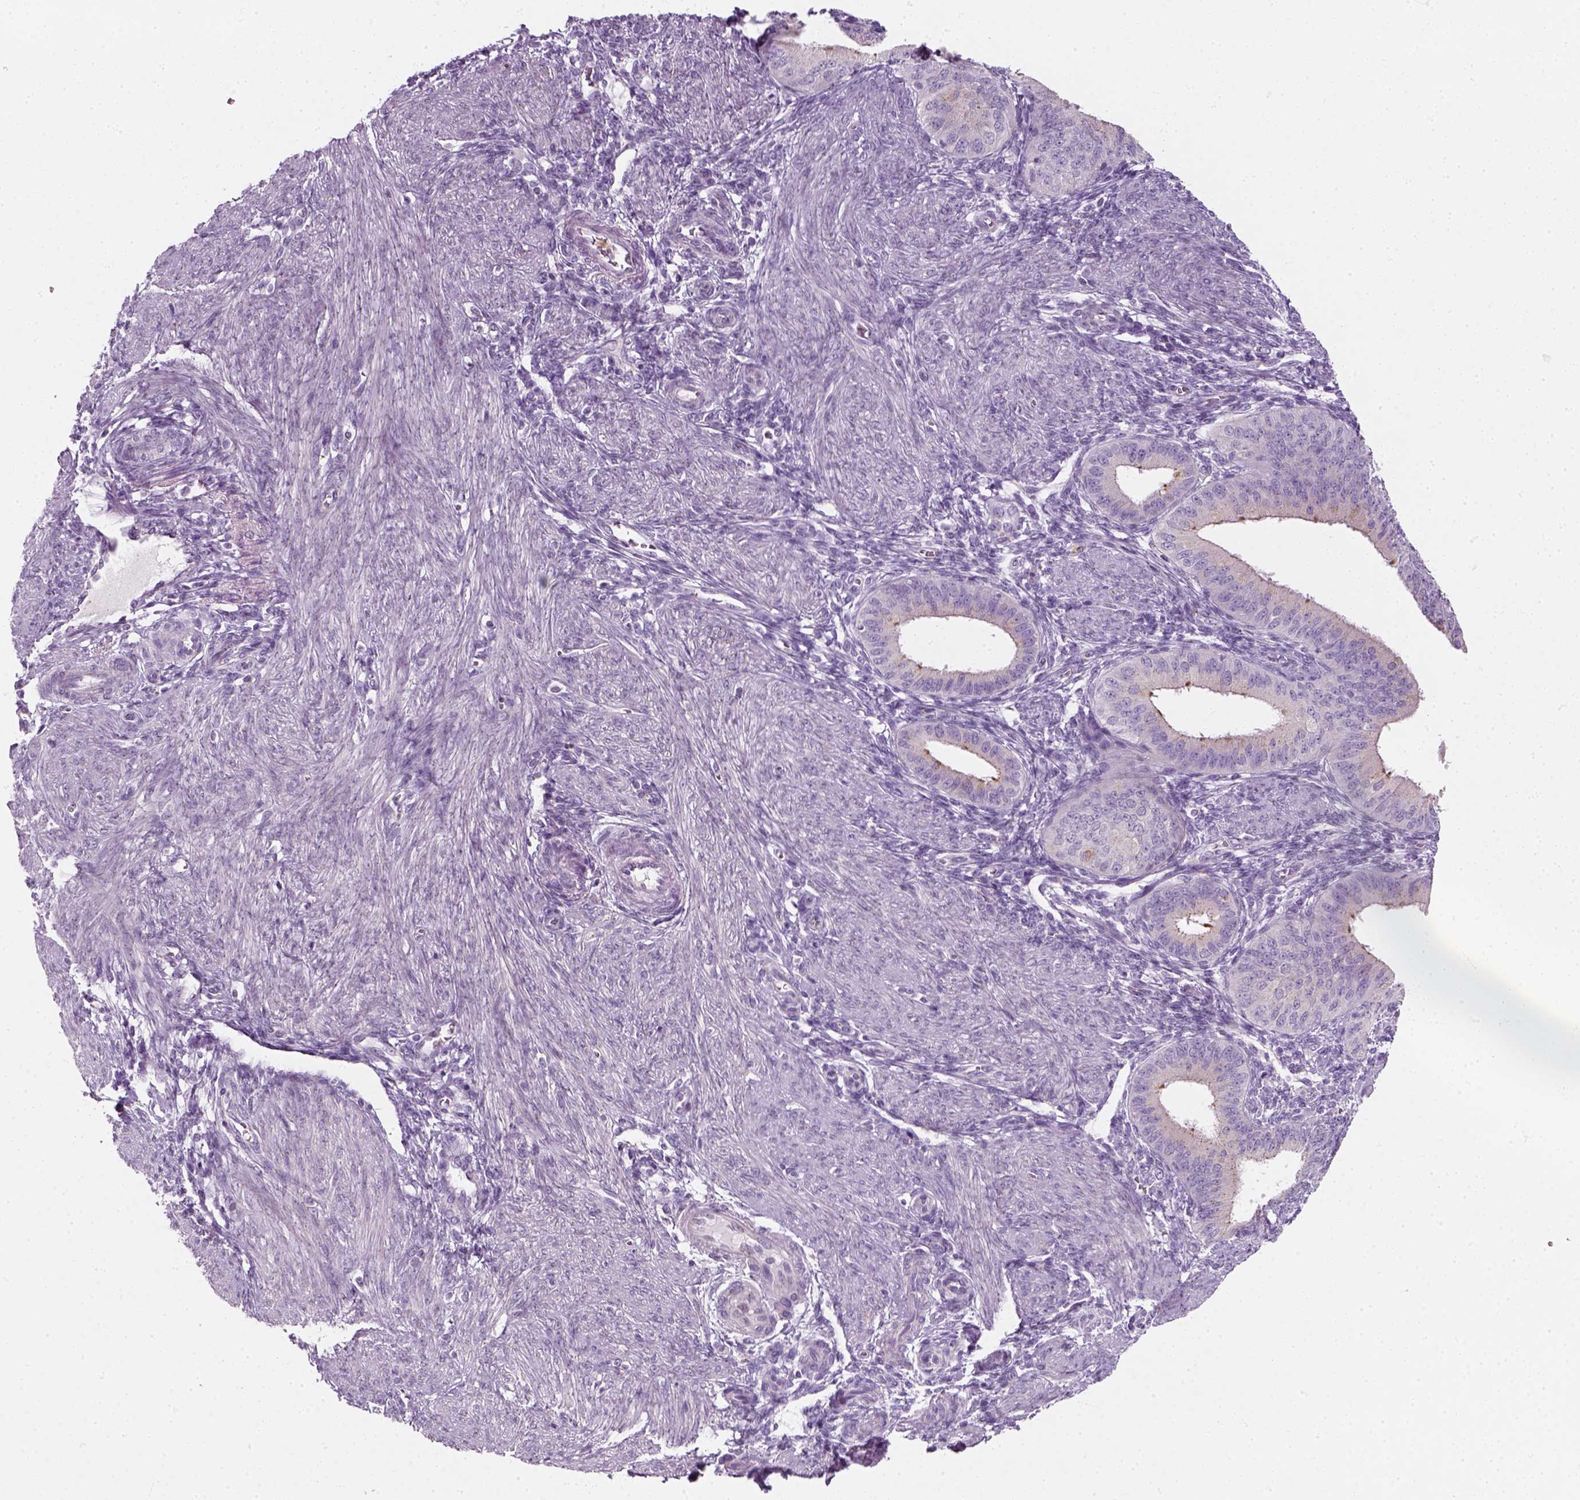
{"staining": {"intensity": "negative", "quantity": "none", "location": "none"}, "tissue": "endometrium", "cell_type": "Cells in endometrial stroma", "image_type": "normal", "snomed": [{"axis": "morphology", "description": "Normal tissue, NOS"}, {"axis": "topography", "description": "Endometrium"}], "caption": "Cells in endometrial stroma are negative for protein expression in benign human endometrium. (IHC, brightfield microscopy, high magnification).", "gene": "IL4", "patient": {"sex": "female", "age": 39}}